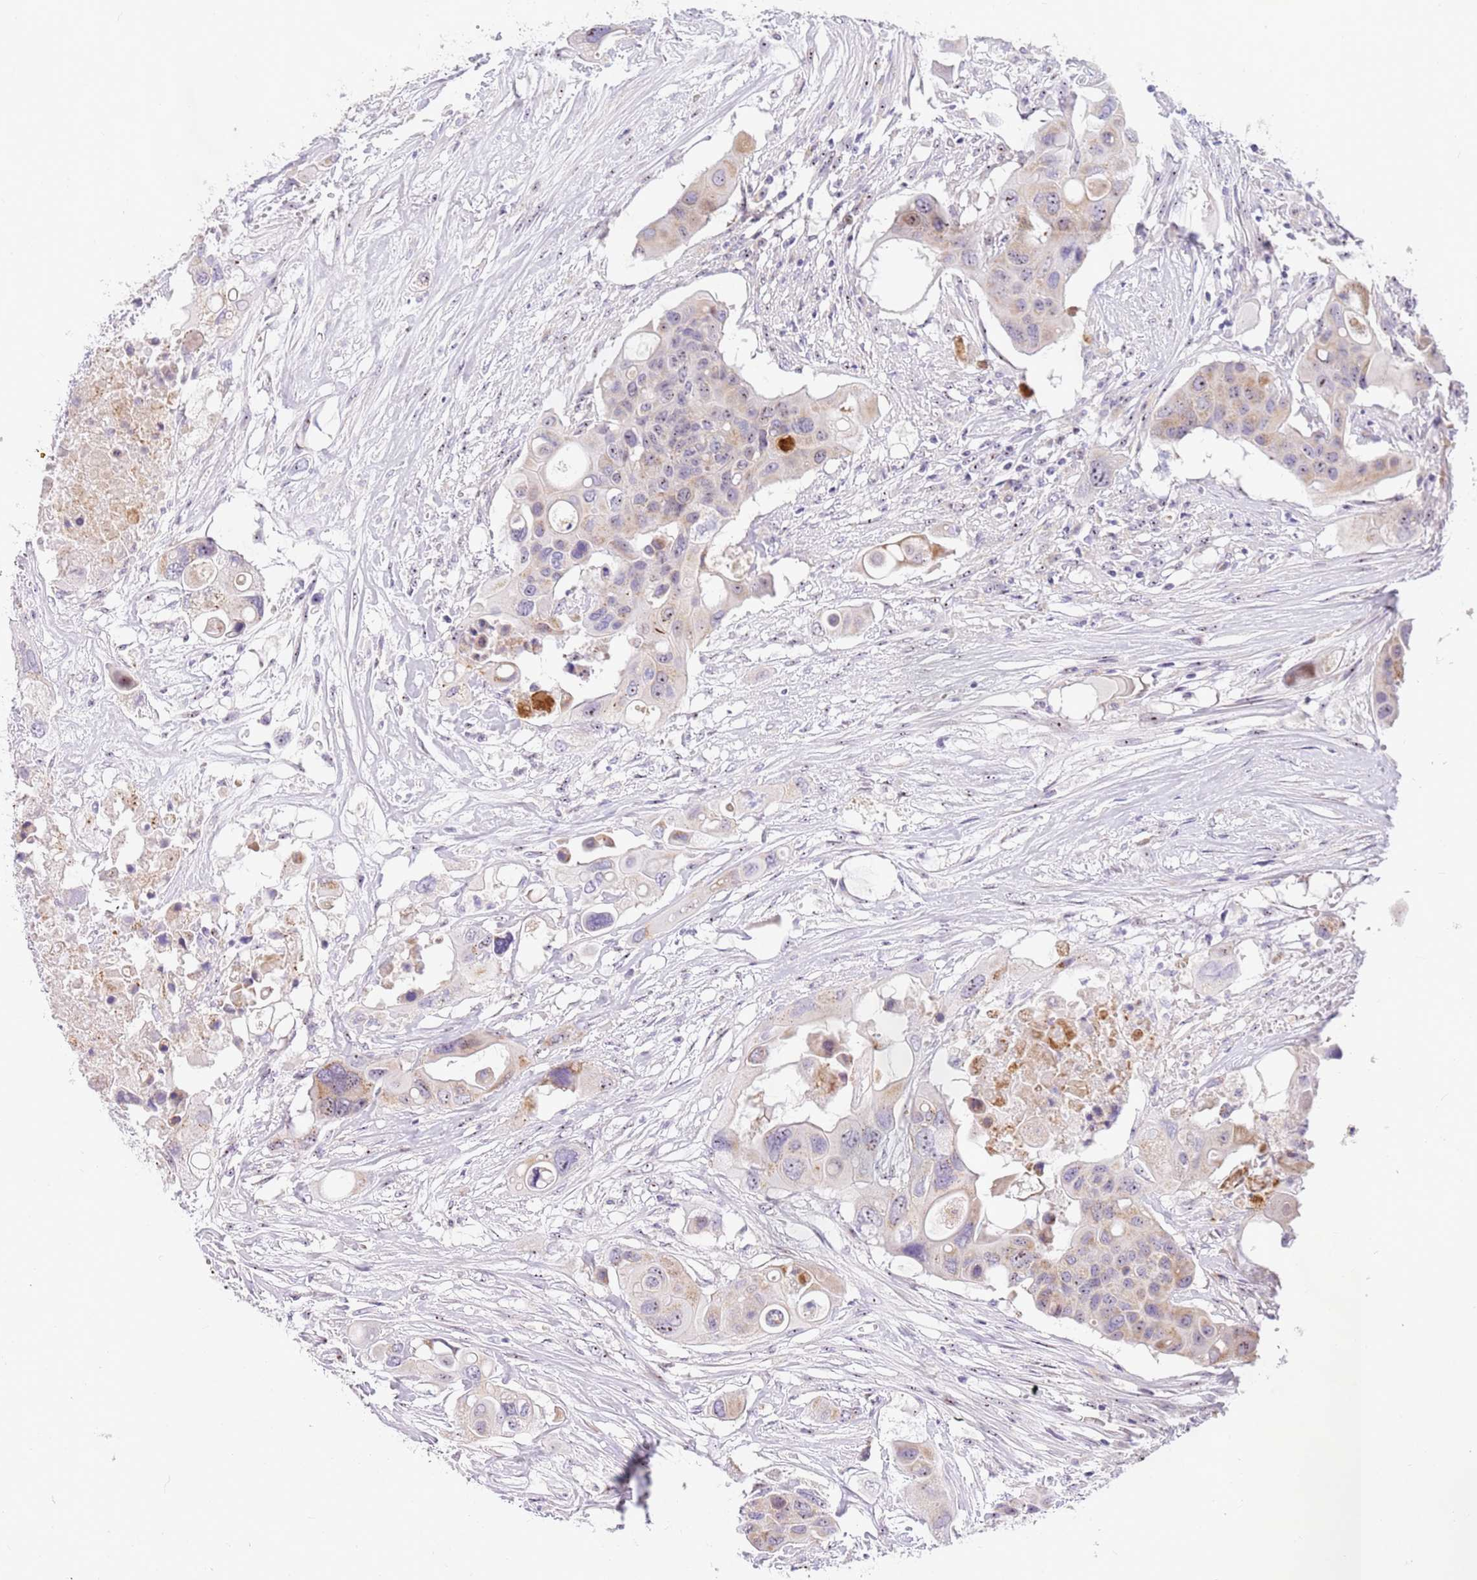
{"staining": {"intensity": "weak", "quantity": ">75%", "location": "cytoplasmic/membranous"}, "tissue": "colorectal cancer", "cell_type": "Tumor cells", "image_type": "cancer", "snomed": [{"axis": "morphology", "description": "Adenocarcinoma, NOS"}, {"axis": "topography", "description": "Colon"}], "caption": "Protein positivity by immunohistochemistry (IHC) demonstrates weak cytoplasmic/membranous staining in approximately >75% of tumor cells in adenocarcinoma (colorectal).", "gene": "DNAJA3", "patient": {"sex": "male", "age": 77}}